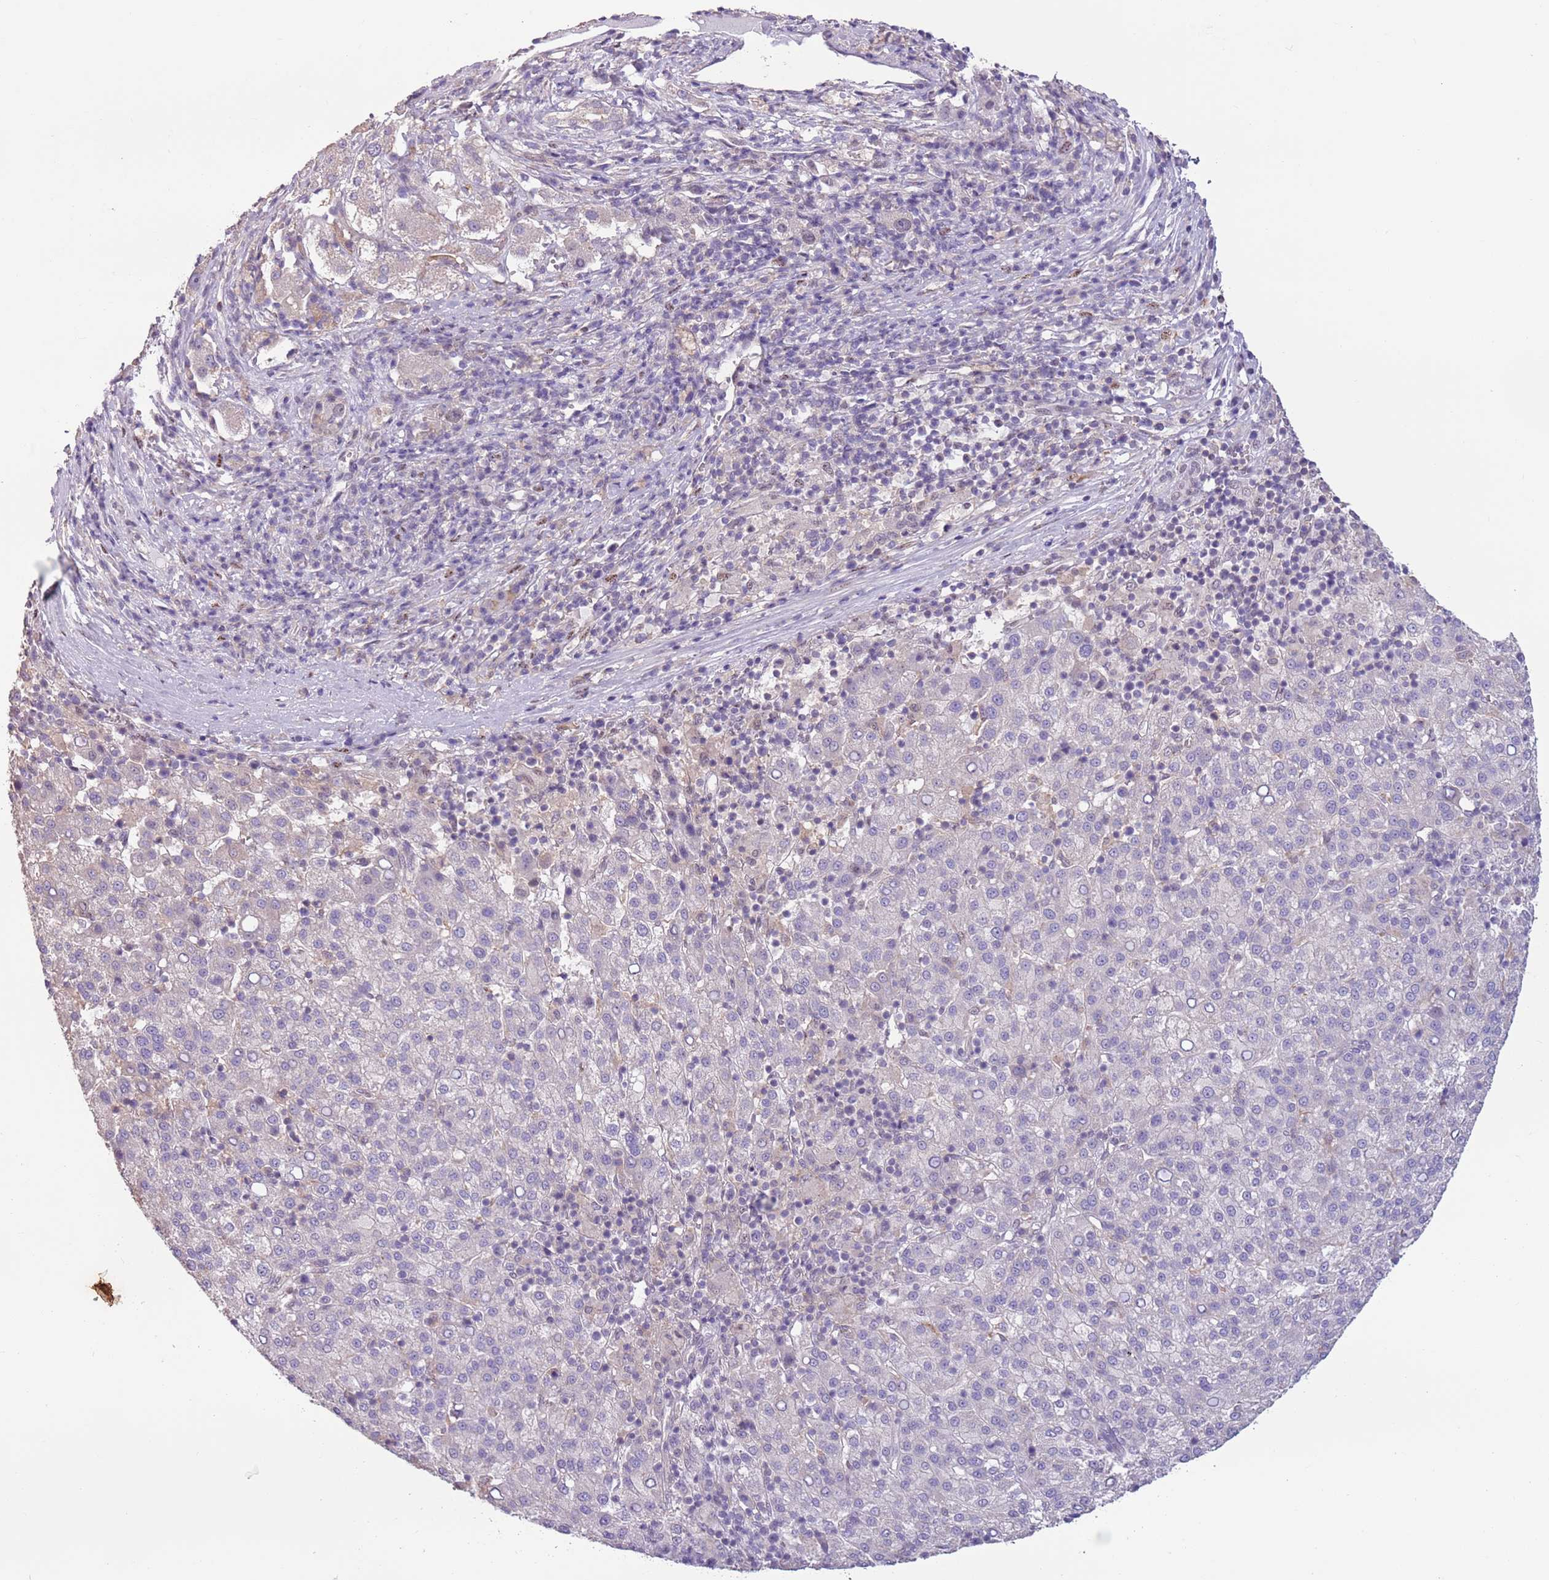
{"staining": {"intensity": "negative", "quantity": "none", "location": "none"}, "tissue": "liver cancer", "cell_type": "Tumor cells", "image_type": "cancer", "snomed": [{"axis": "morphology", "description": "Carcinoma, Hepatocellular, NOS"}, {"axis": "topography", "description": "Liver"}], "caption": "There is no significant positivity in tumor cells of liver hepatocellular carcinoma.", "gene": "CAPN9", "patient": {"sex": "female", "age": 58}}